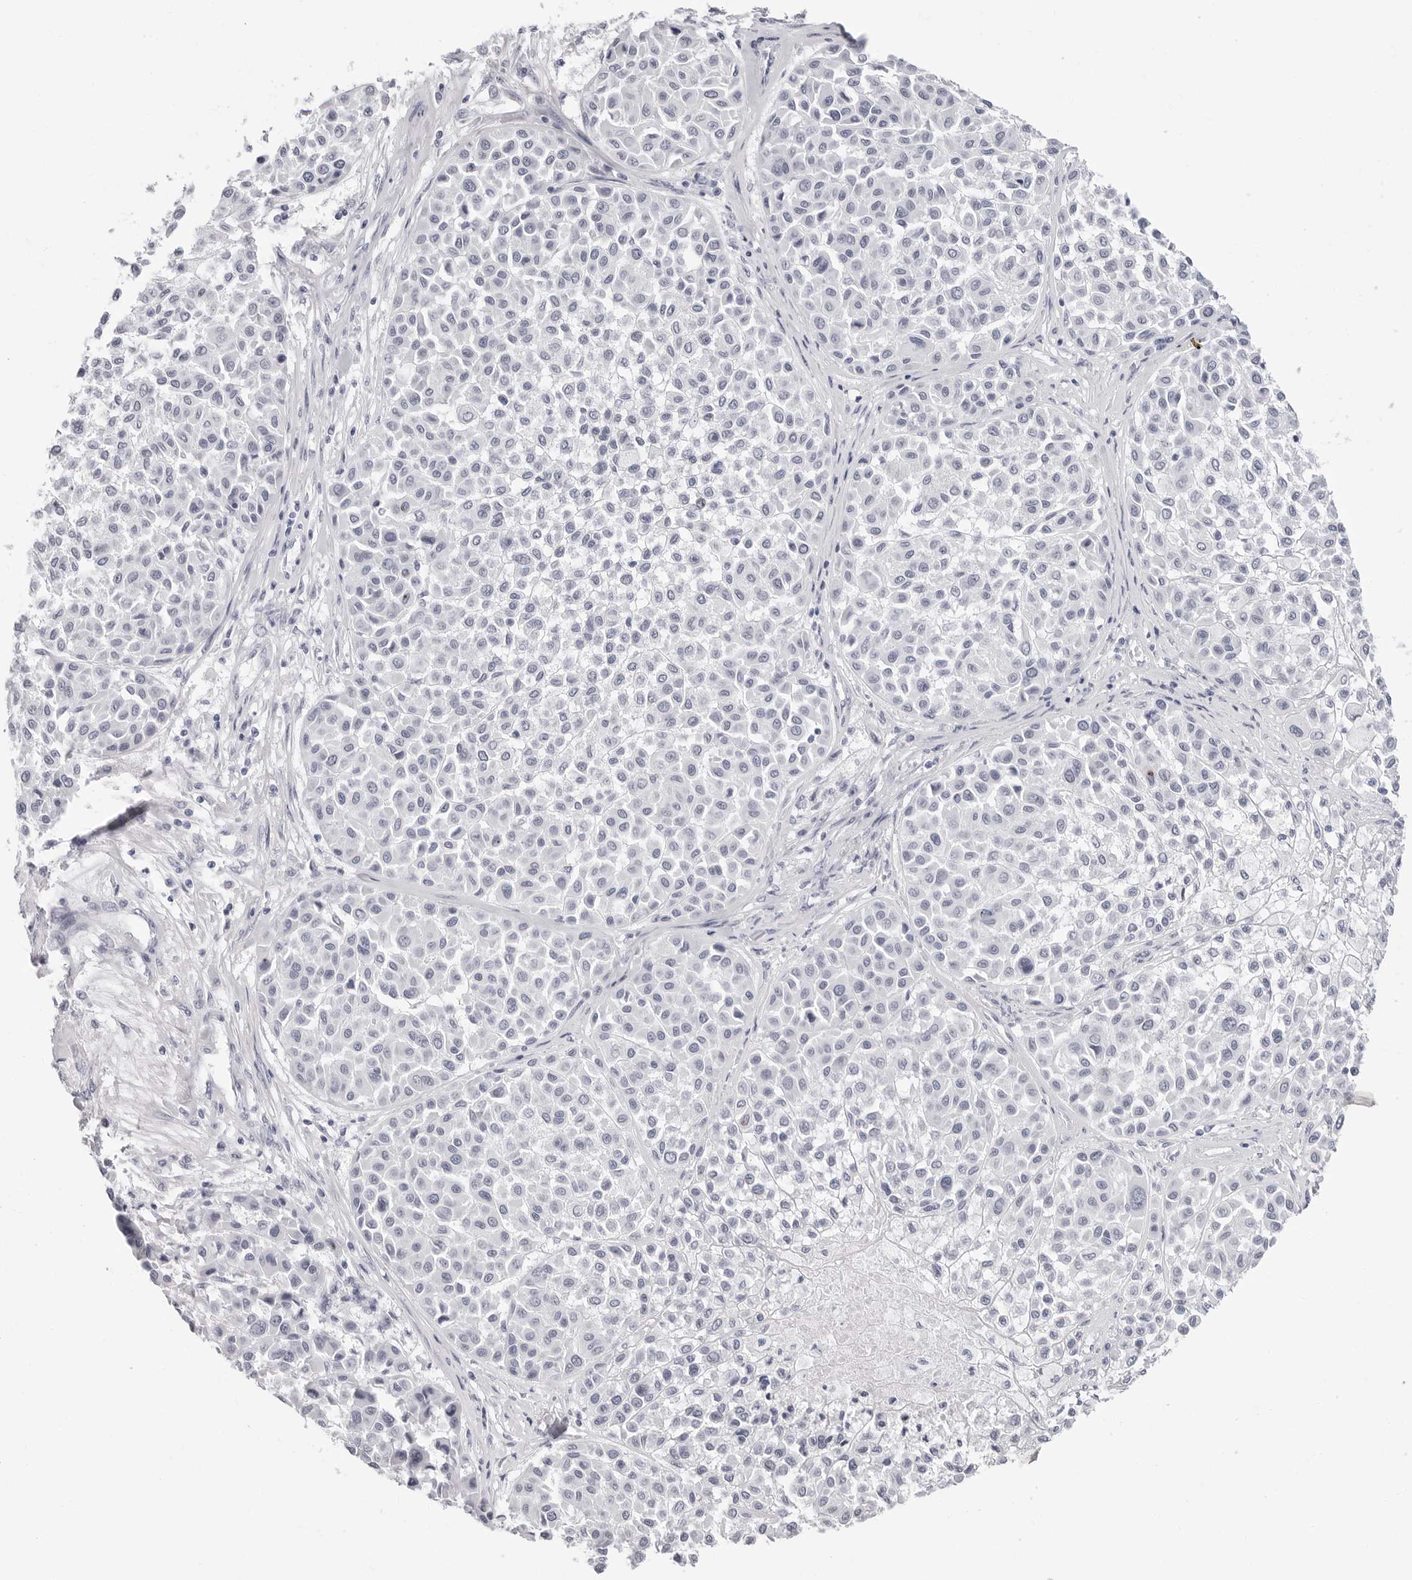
{"staining": {"intensity": "negative", "quantity": "none", "location": "none"}, "tissue": "melanoma", "cell_type": "Tumor cells", "image_type": "cancer", "snomed": [{"axis": "morphology", "description": "Malignant melanoma, Metastatic site"}, {"axis": "topography", "description": "Soft tissue"}], "caption": "Image shows no significant protein expression in tumor cells of malignant melanoma (metastatic site).", "gene": "ERICH3", "patient": {"sex": "male", "age": 41}}